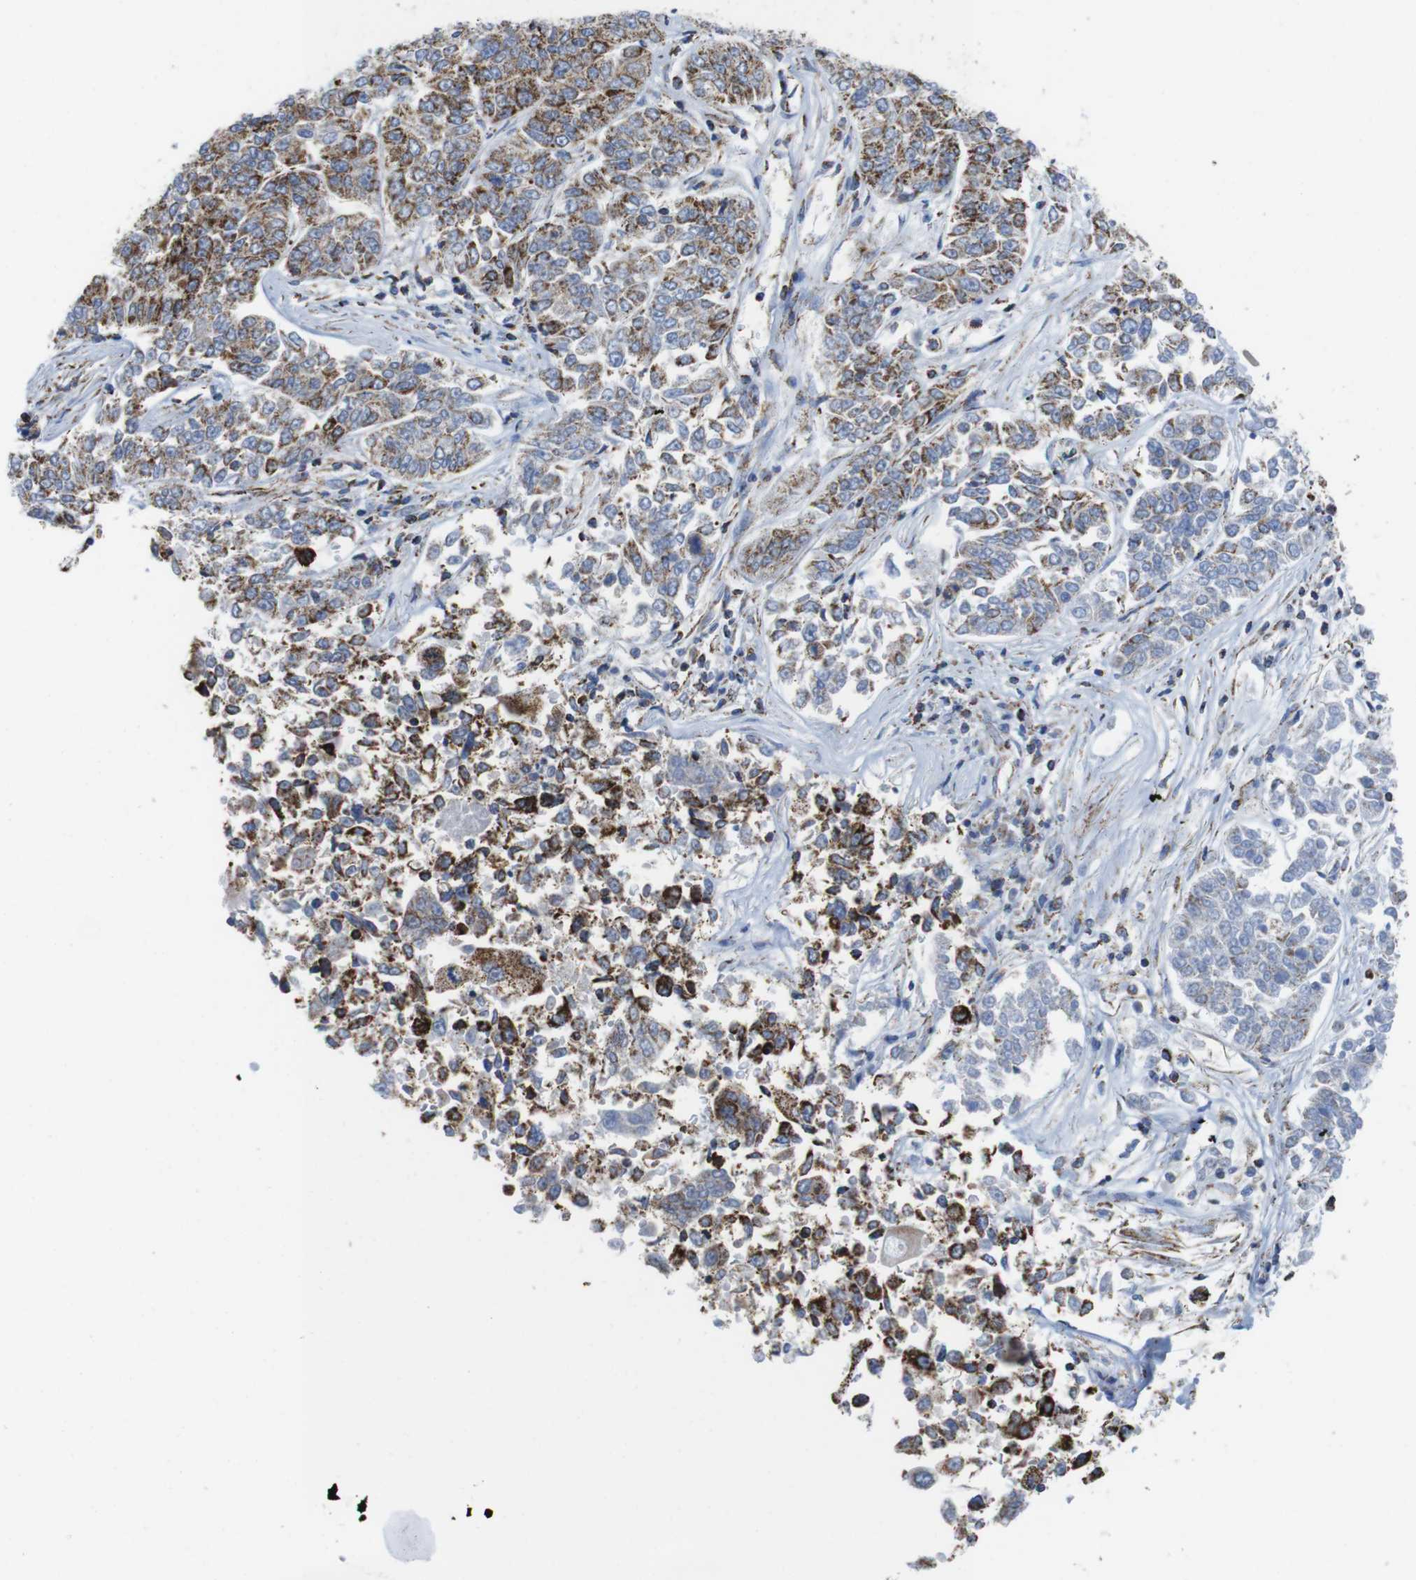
{"staining": {"intensity": "moderate", "quantity": ">75%", "location": "cytoplasmic/membranous"}, "tissue": "lung cancer", "cell_type": "Tumor cells", "image_type": "cancer", "snomed": [{"axis": "morphology", "description": "Adenocarcinoma, NOS"}, {"axis": "topography", "description": "Lung"}], "caption": "Adenocarcinoma (lung) stained for a protein shows moderate cytoplasmic/membranous positivity in tumor cells. The staining was performed using DAB to visualize the protein expression in brown, while the nuclei were stained in blue with hematoxylin (Magnification: 20x).", "gene": "ATP5PO", "patient": {"sex": "male", "age": 84}}